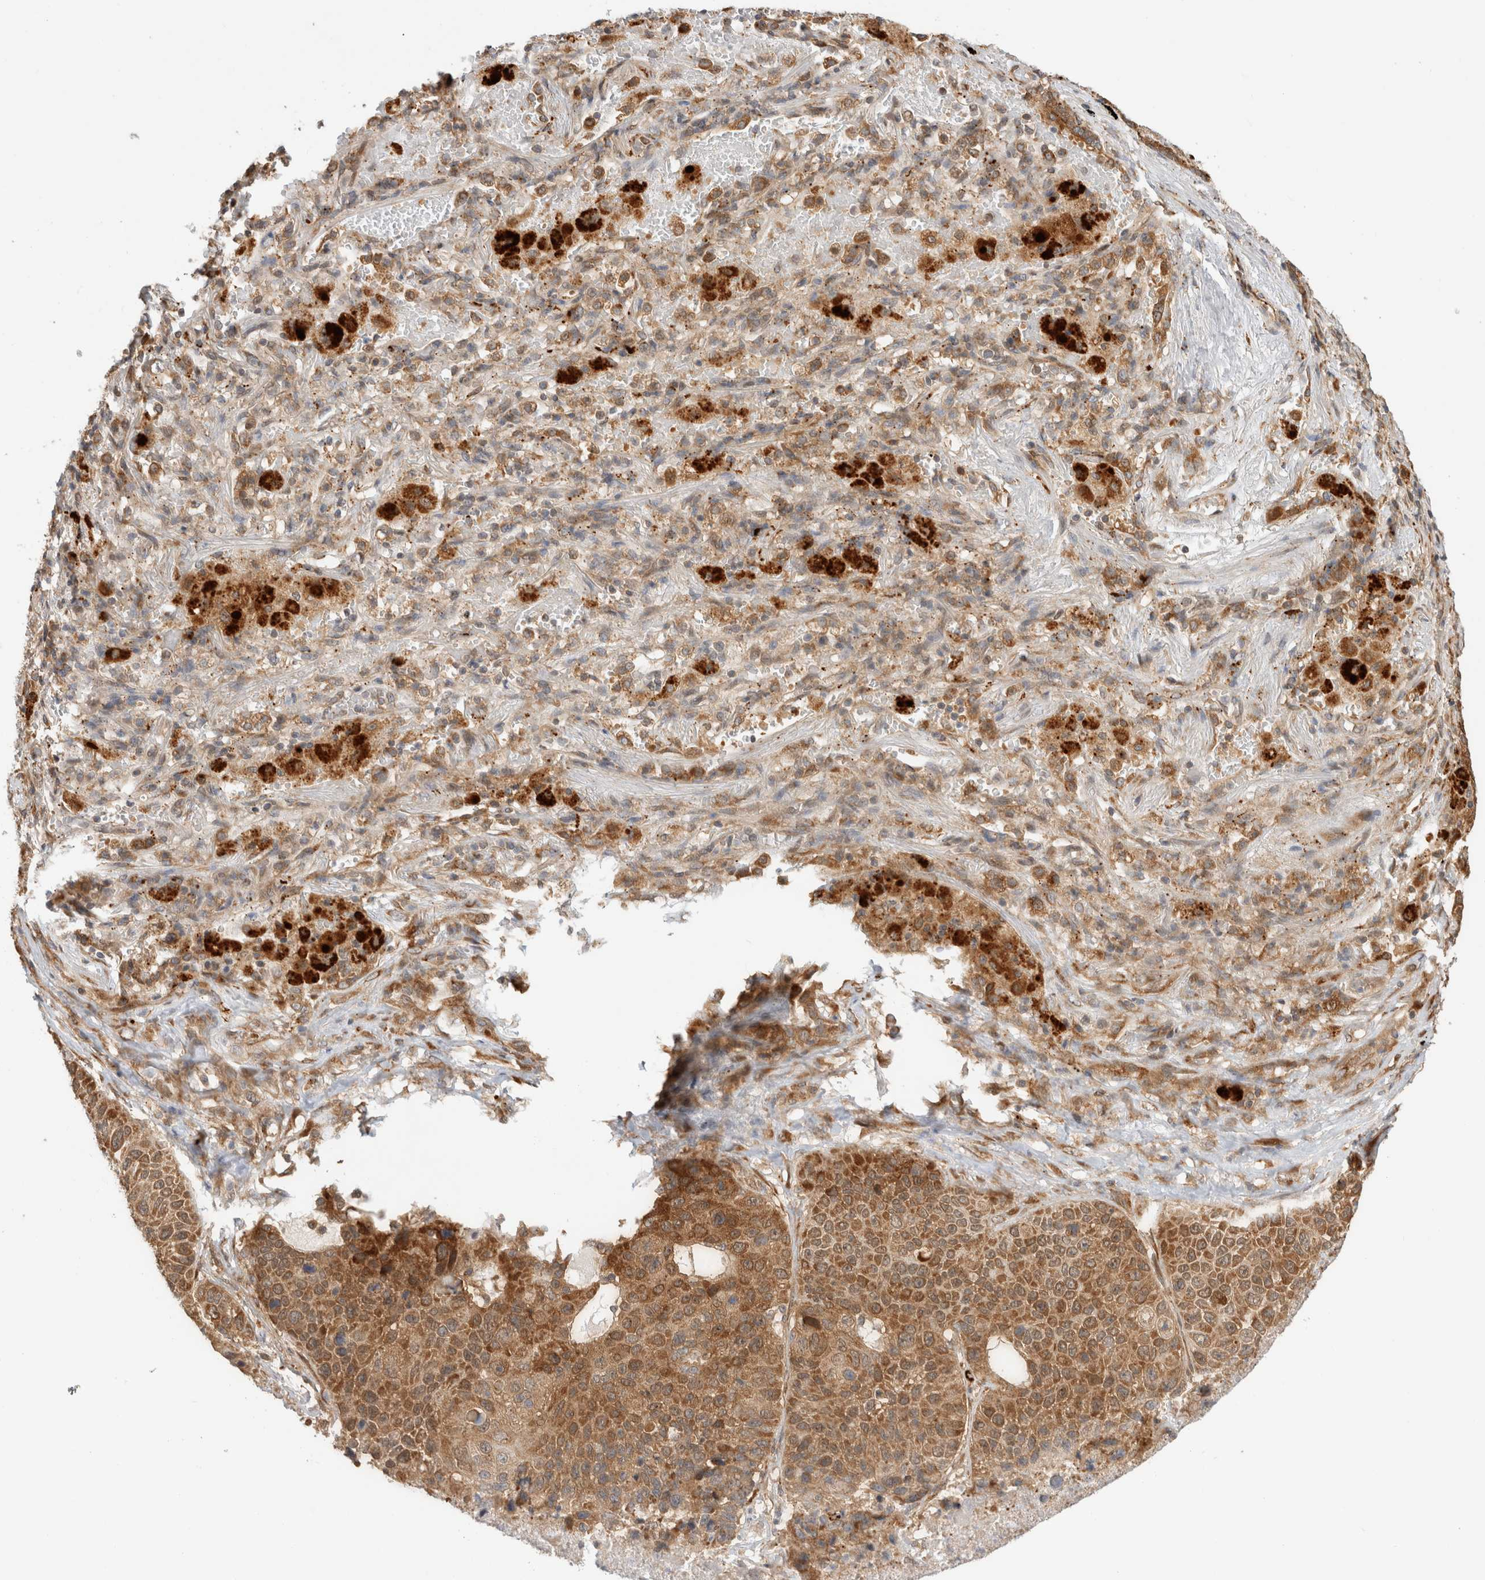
{"staining": {"intensity": "moderate", "quantity": ">75%", "location": "cytoplasmic/membranous"}, "tissue": "lung cancer", "cell_type": "Tumor cells", "image_type": "cancer", "snomed": [{"axis": "morphology", "description": "Squamous cell carcinoma, NOS"}, {"axis": "topography", "description": "Lung"}], "caption": "IHC (DAB) staining of squamous cell carcinoma (lung) shows moderate cytoplasmic/membranous protein positivity in about >75% of tumor cells. (DAB (3,3'-diaminobenzidine) IHC with brightfield microscopy, high magnification).", "gene": "ACTL9", "patient": {"sex": "male", "age": 61}}